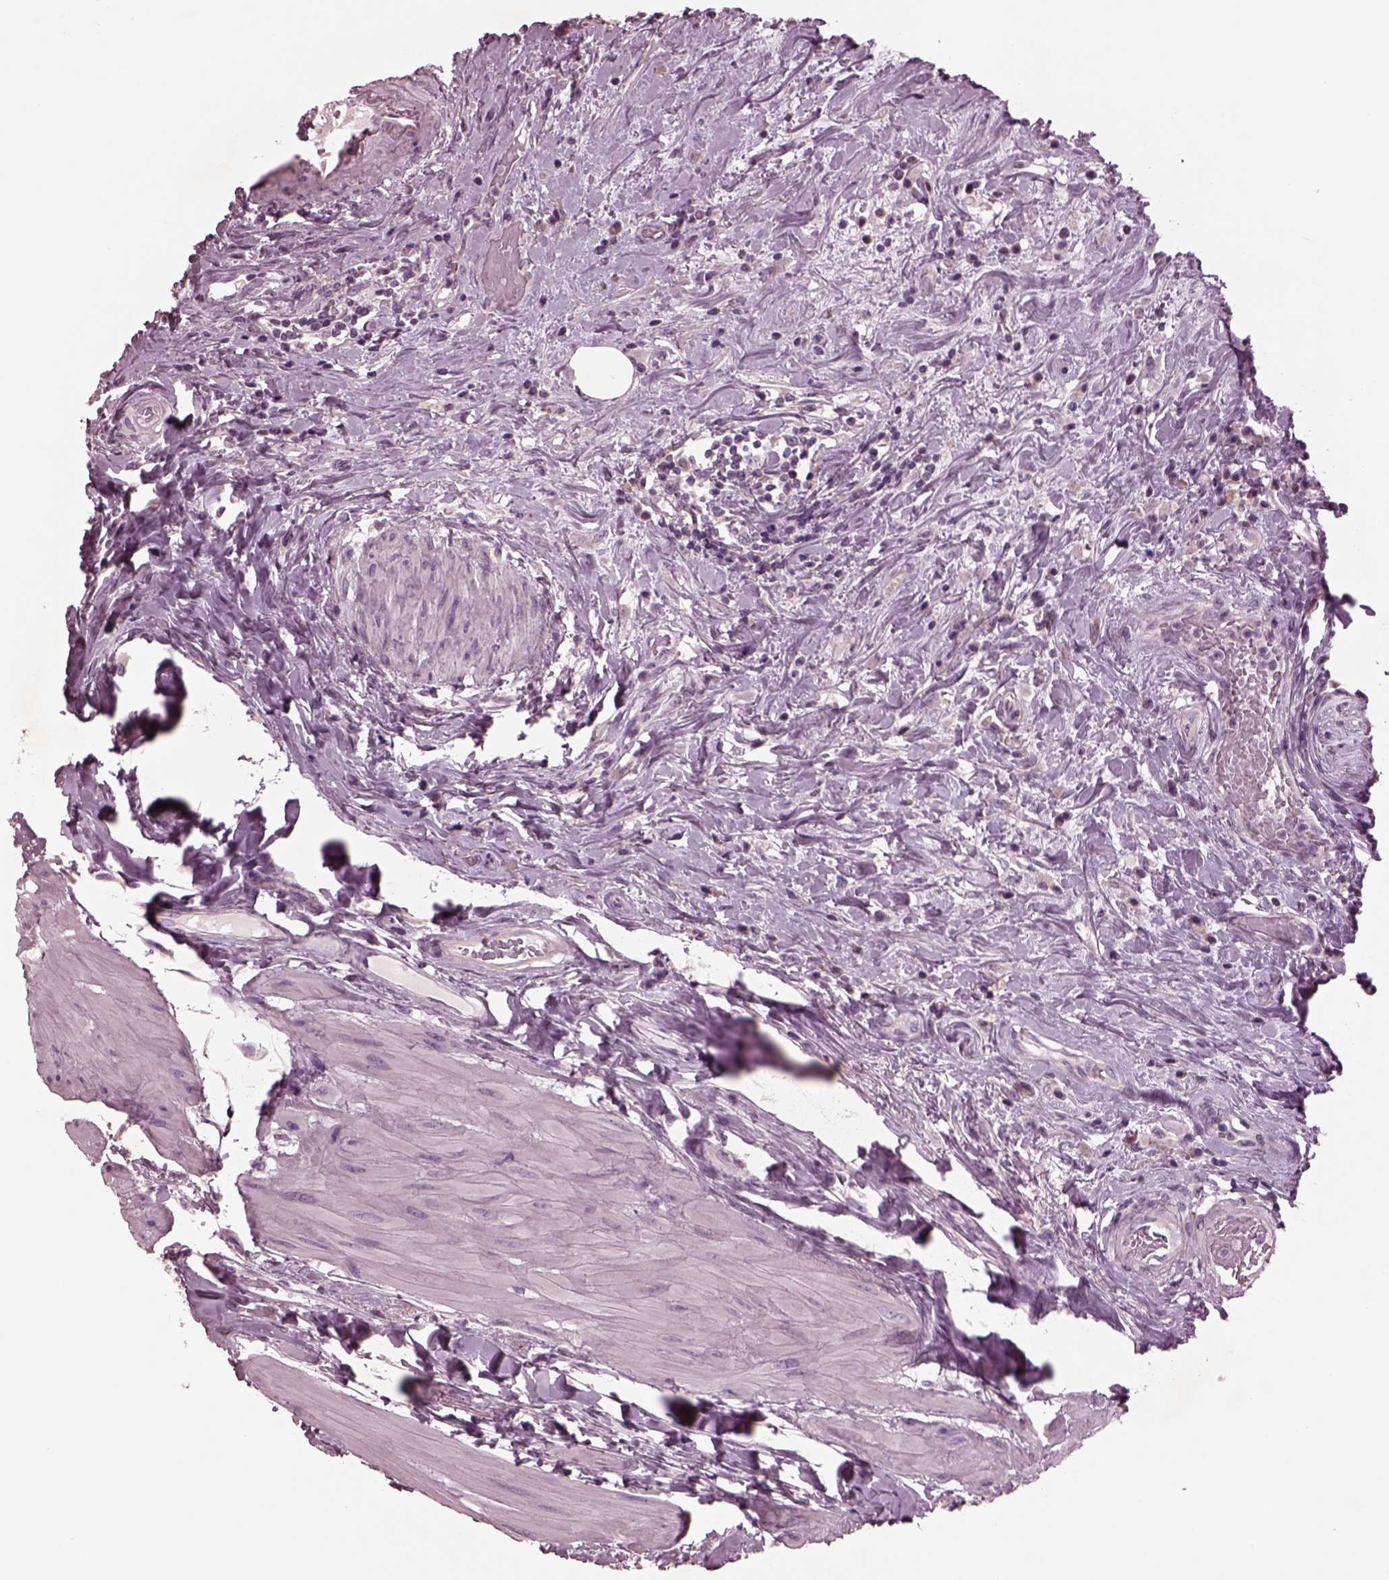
{"staining": {"intensity": "weak", "quantity": "<25%", "location": "cytoplasmic/membranous"}, "tissue": "urothelial cancer", "cell_type": "Tumor cells", "image_type": "cancer", "snomed": [{"axis": "morphology", "description": "Urothelial carcinoma, High grade"}, {"axis": "topography", "description": "Urinary bladder"}], "caption": "Tumor cells are negative for brown protein staining in urothelial carcinoma (high-grade). (IHC, brightfield microscopy, high magnification).", "gene": "AP4M1", "patient": {"sex": "male", "age": 79}}